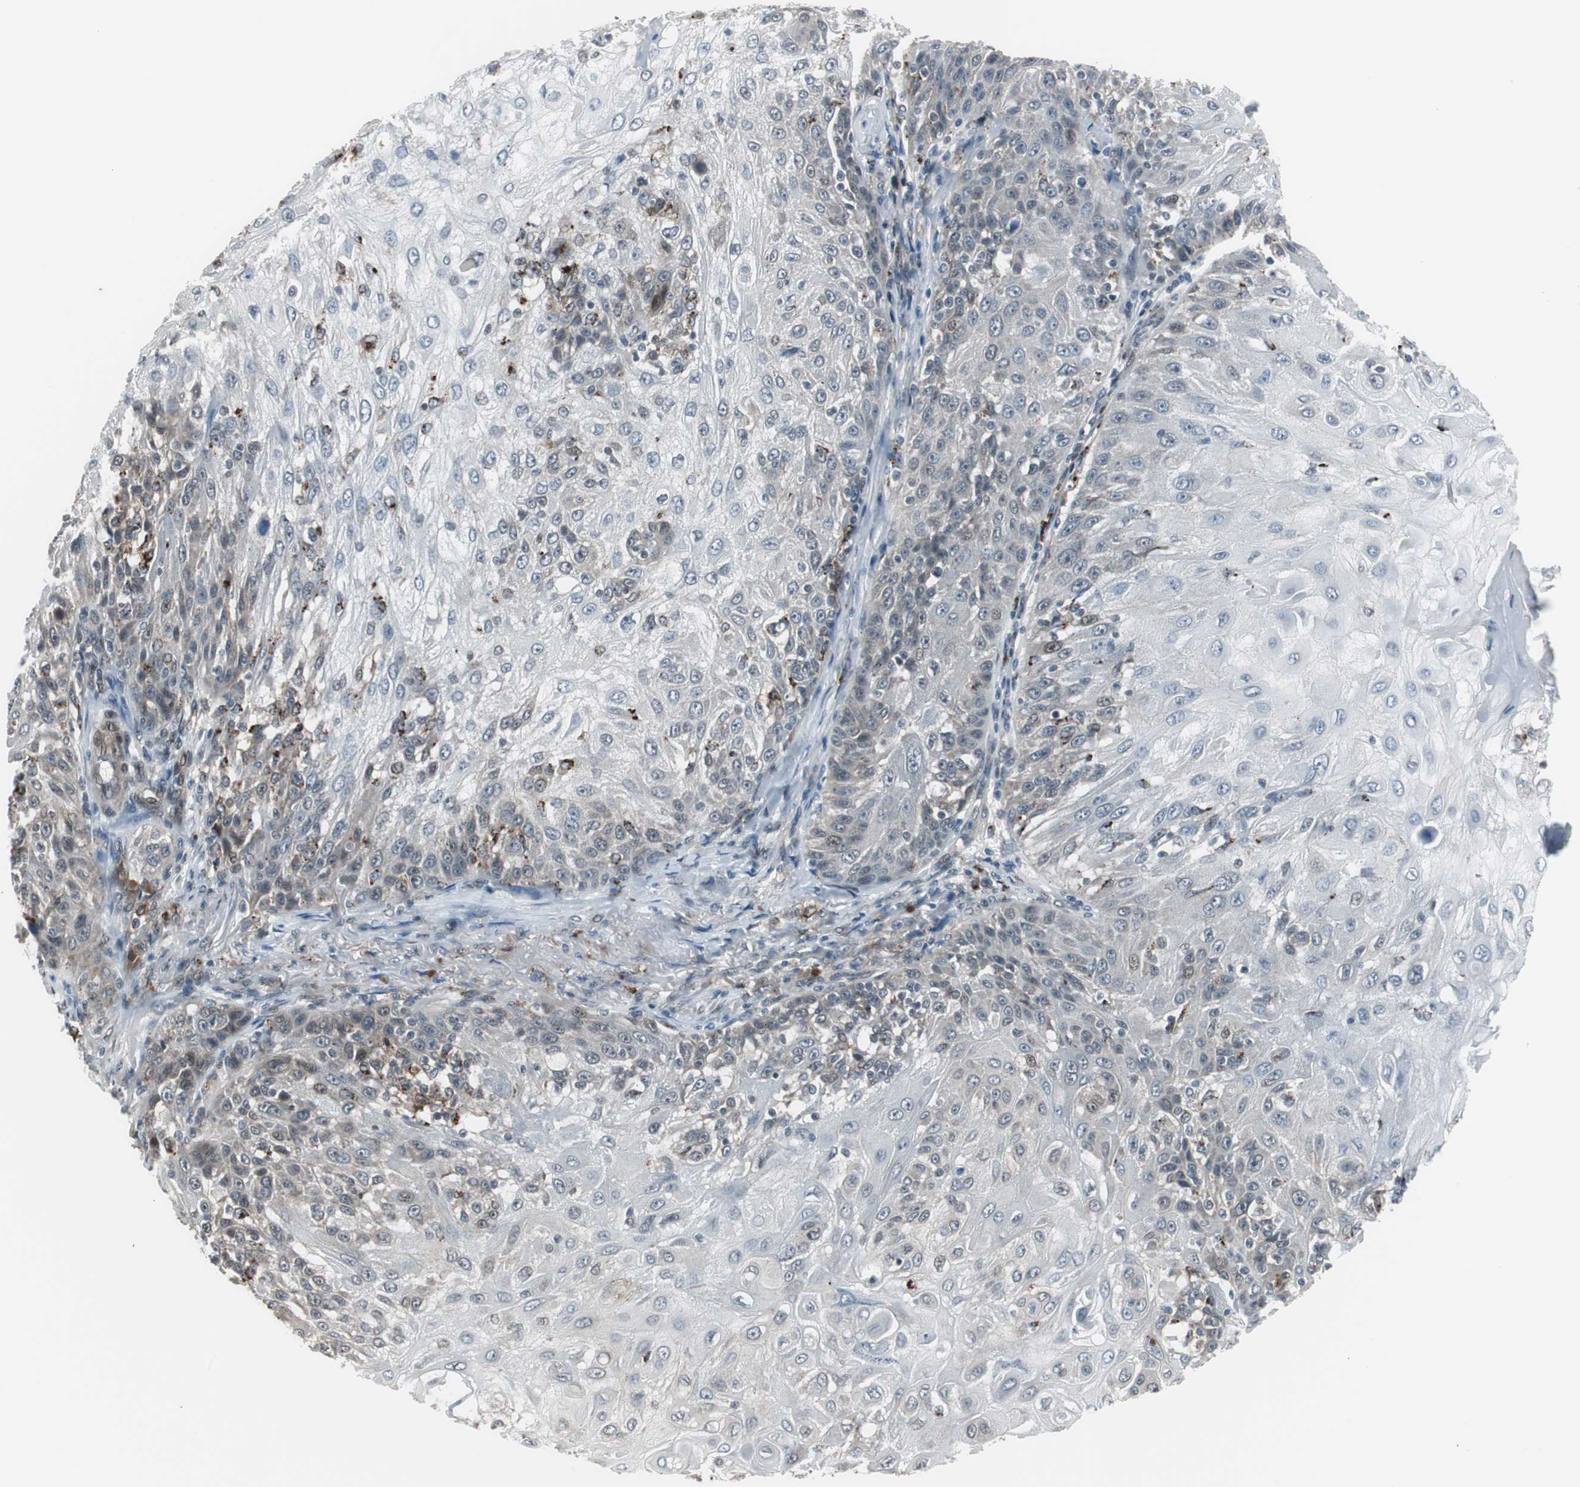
{"staining": {"intensity": "weak", "quantity": "<25%", "location": "cytoplasmic/membranous"}, "tissue": "skin cancer", "cell_type": "Tumor cells", "image_type": "cancer", "snomed": [{"axis": "morphology", "description": "Normal tissue, NOS"}, {"axis": "morphology", "description": "Squamous cell carcinoma, NOS"}, {"axis": "topography", "description": "Skin"}], "caption": "Tumor cells are negative for protein expression in human skin squamous cell carcinoma.", "gene": "BOLA1", "patient": {"sex": "female", "age": 83}}